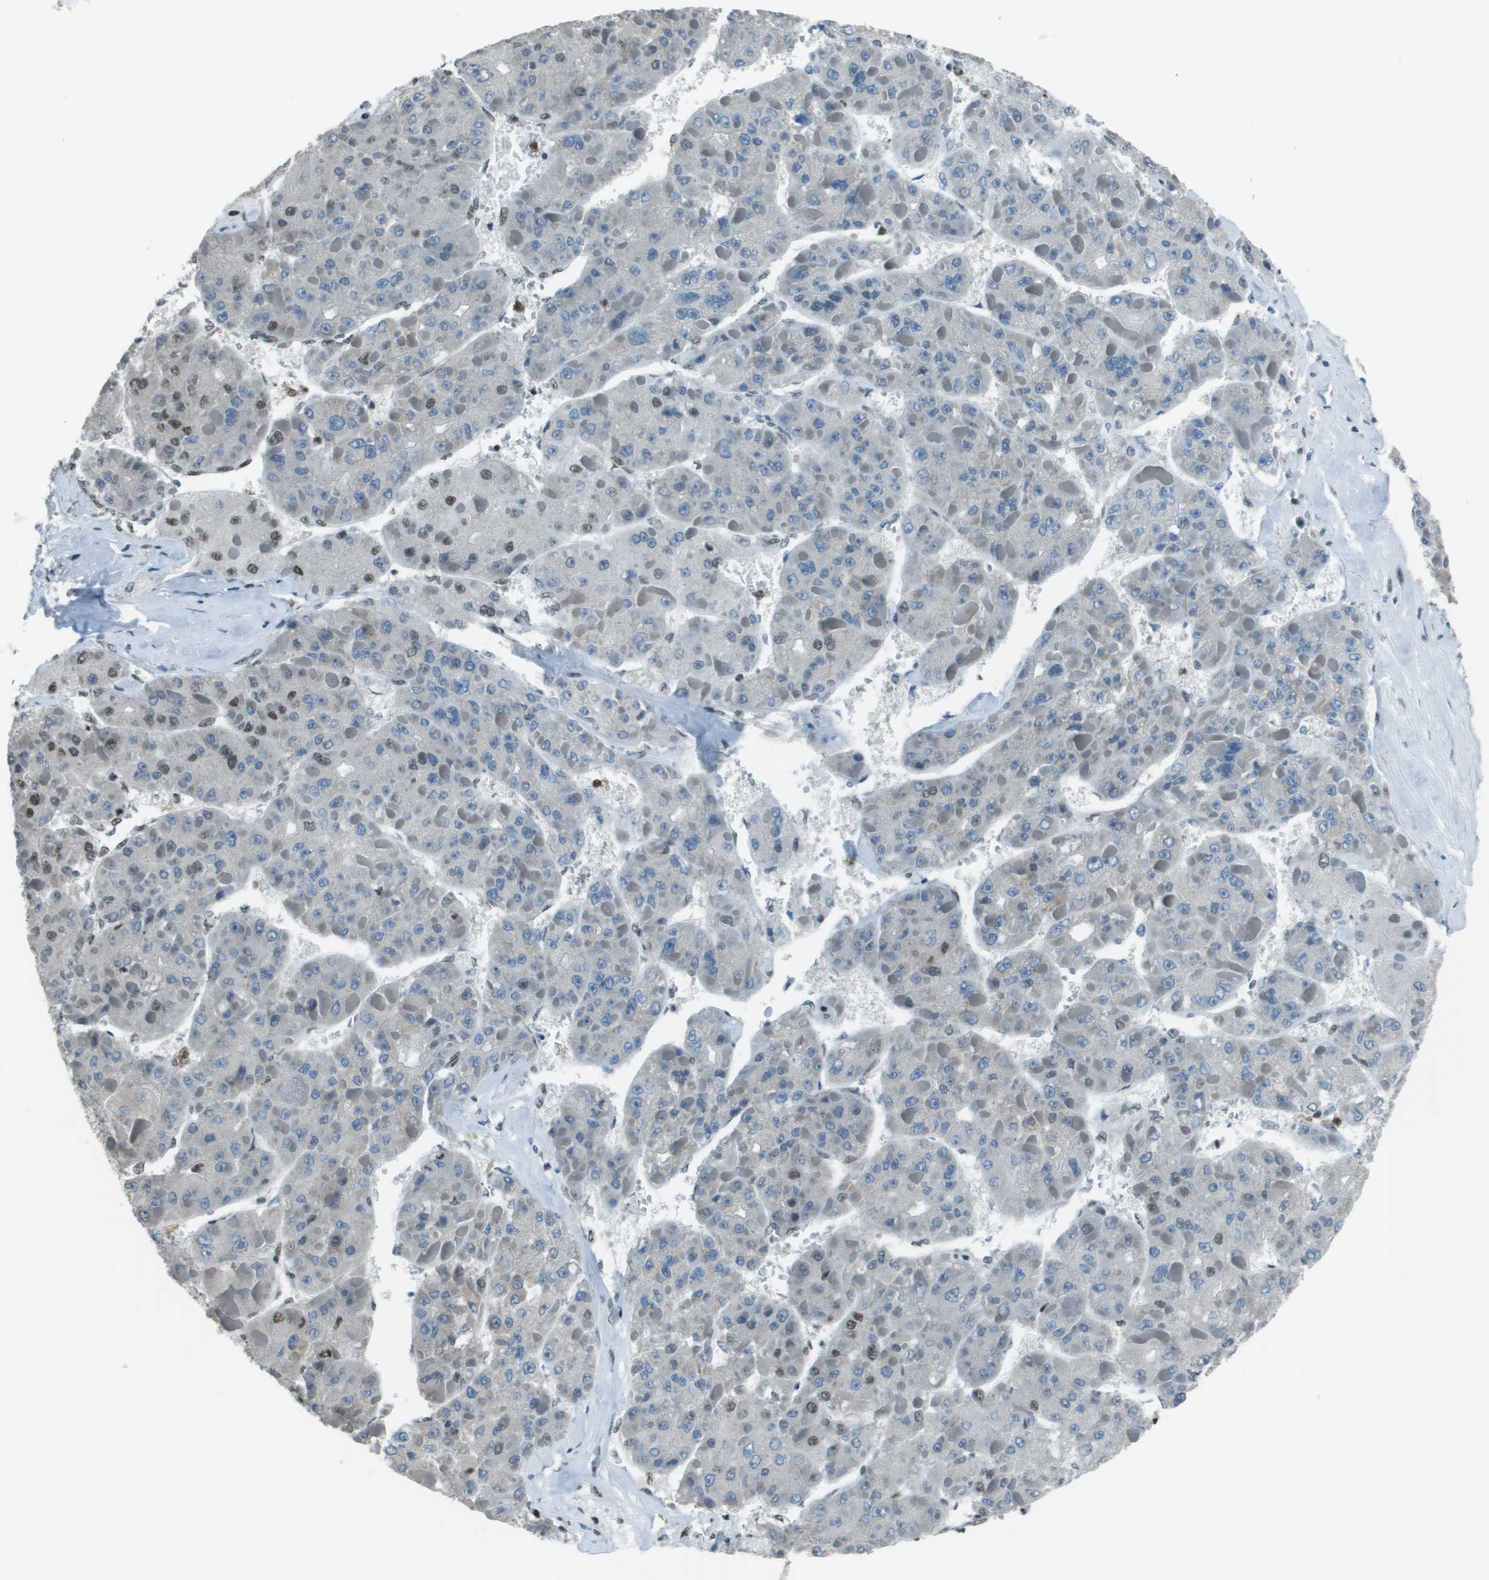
{"staining": {"intensity": "weak", "quantity": "<25%", "location": "nuclear"}, "tissue": "liver cancer", "cell_type": "Tumor cells", "image_type": "cancer", "snomed": [{"axis": "morphology", "description": "Carcinoma, Hepatocellular, NOS"}, {"axis": "topography", "description": "Liver"}], "caption": "DAB immunohistochemical staining of human liver cancer (hepatocellular carcinoma) shows no significant positivity in tumor cells.", "gene": "DEPDC1", "patient": {"sex": "female", "age": 73}}